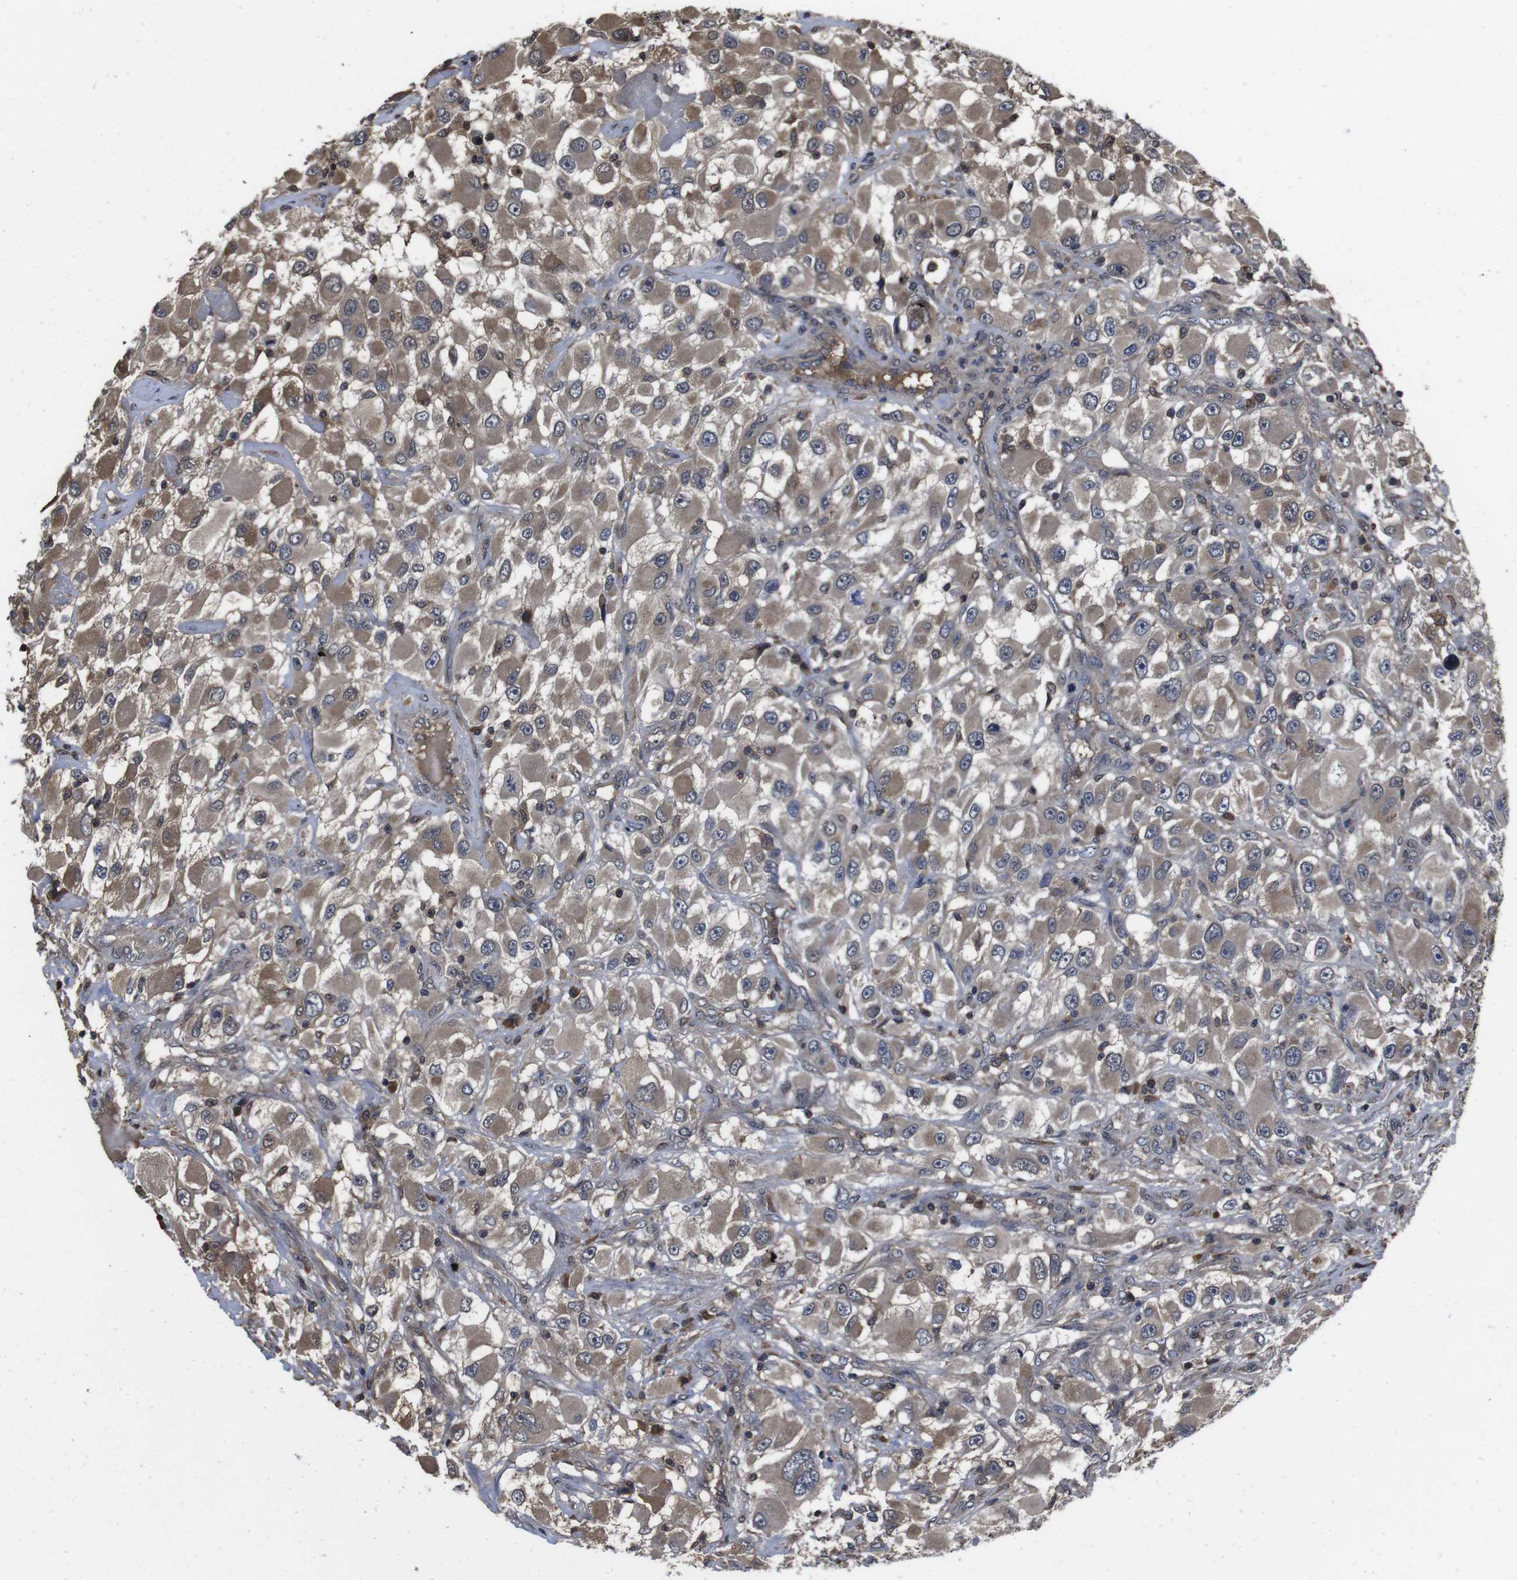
{"staining": {"intensity": "moderate", "quantity": ">75%", "location": "cytoplasmic/membranous"}, "tissue": "renal cancer", "cell_type": "Tumor cells", "image_type": "cancer", "snomed": [{"axis": "morphology", "description": "Adenocarcinoma, NOS"}, {"axis": "topography", "description": "Kidney"}], "caption": "Tumor cells display medium levels of moderate cytoplasmic/membranous expression in about >75% of cells in adenocarcinoma (renal). (Stains: DAB in brown, nuclei in blue, Microscopy: brightfield microscopy at high magnification).", "gene": "CXCL11", "patient": {"sex": "female", "age": 52}}